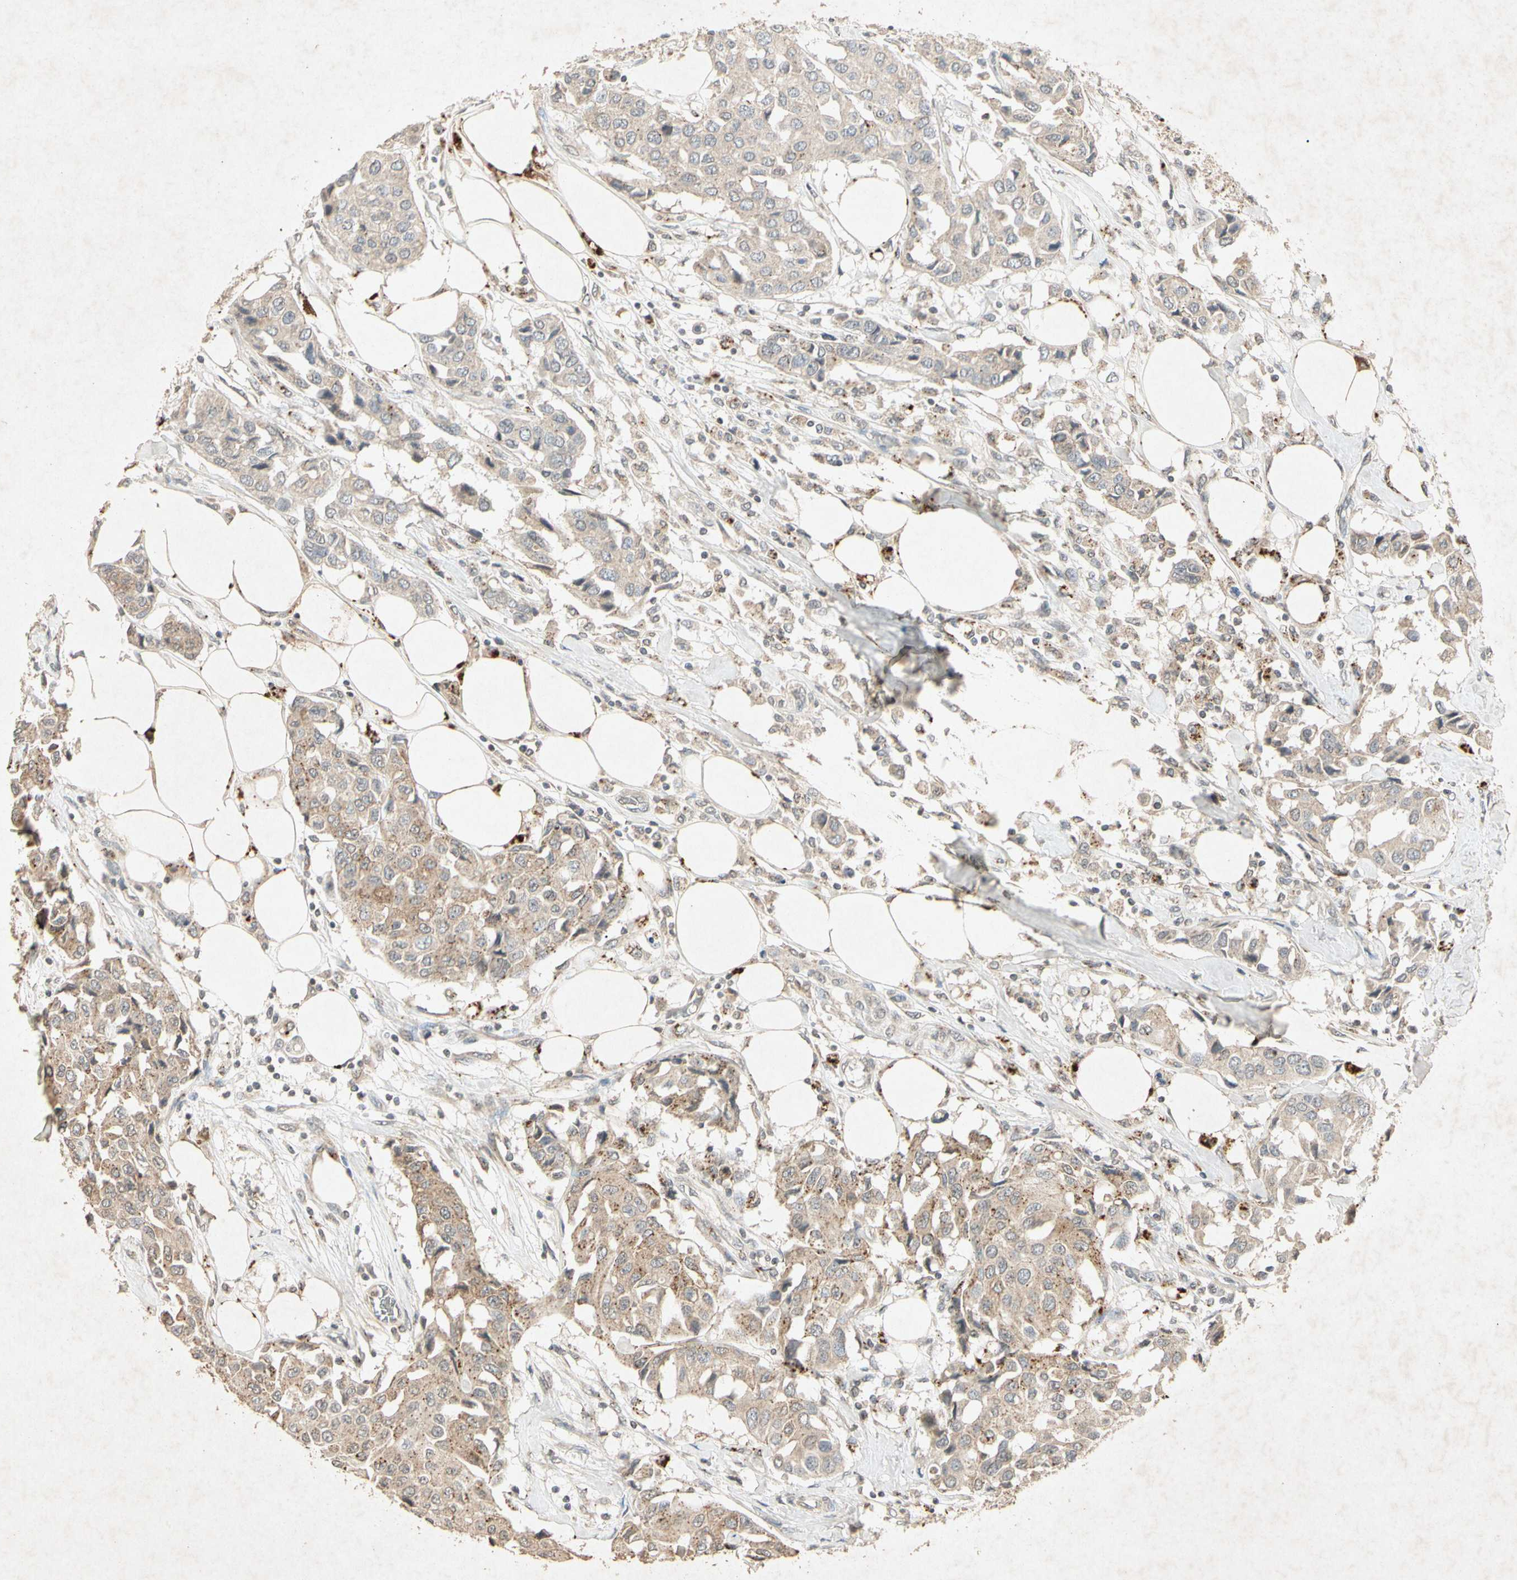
{"staining": {"intensity": "weak", "quantity": ">75%", "location": "cytoplasmic/membranous"}, "tissue": "breast cancer", "cell_type": "Tumor cells", "image_type": "cancer", "snomed": [{"axis": "morphology", "description": "Duct carcinoma"}, {"axis": "topography", "description": "Breast"}], "caption": "A brown stain labels weak cytoplasmic/membranous expression of a protein in breast invasive ductal carcinoma tumor cells.", "gene": "MSRB1", "patient": {"sex": "female", "age": 80}}